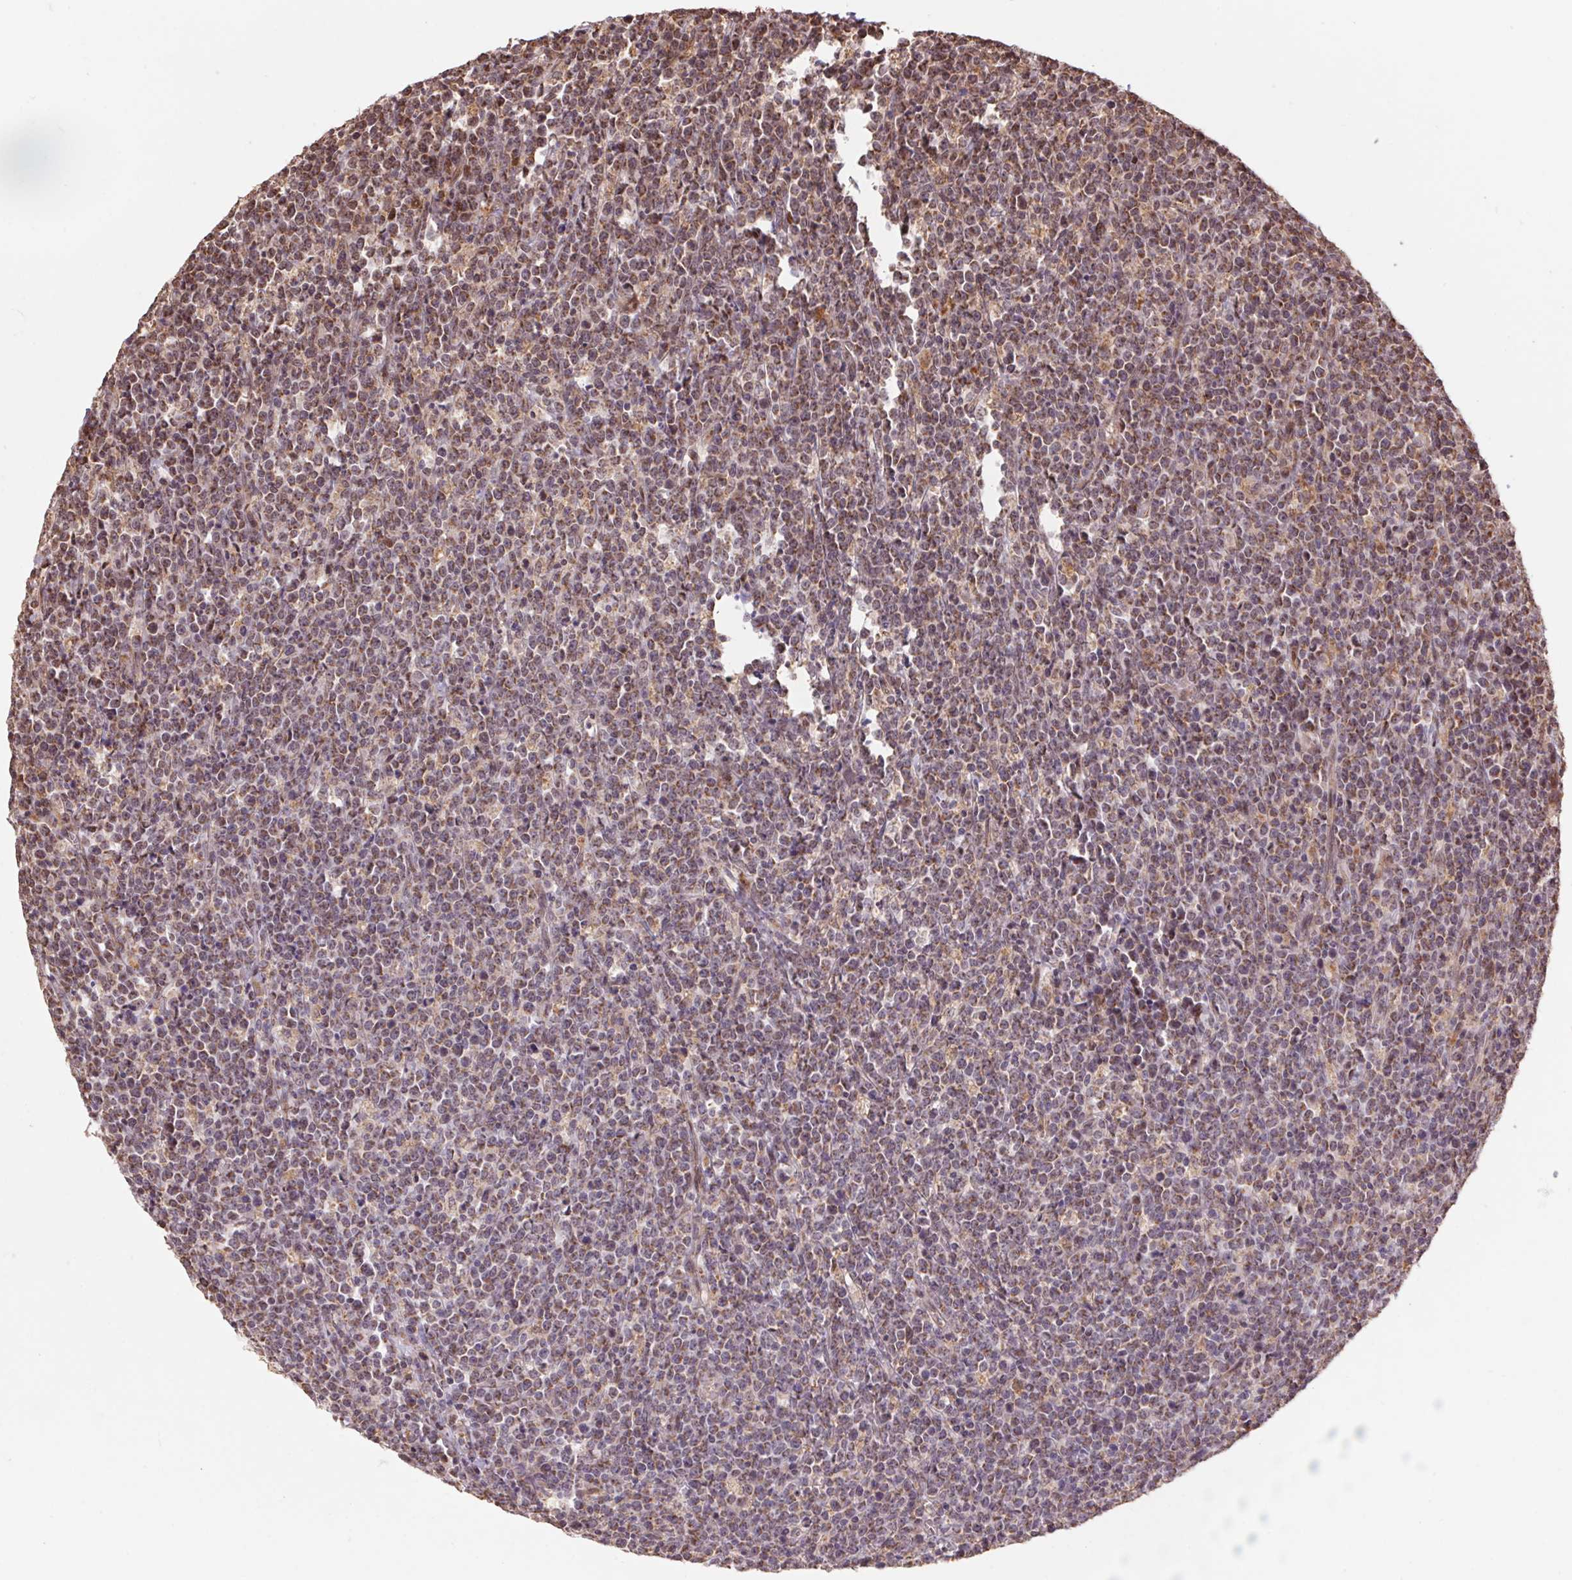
{"staining": {"intensity": "weak", "quantity": "25%-75%", "location": "cytoplasmic/membranous"}, "tissue": "lymphoma", "cell_type": "Tumor cells", "image_type": "cancer", "snomed": [{"axis": "morphology", "description": "Malignant lymphoma, non-Hodgkin's type, High grade"}, {"axis": "topography", "description": "Small intestine"}], "caption": "A high-resolution histopathology image shows immunohistochemistry staining of lymphoma, which demonstrates weak cytoplasmic/membranous positivity in approximately 25%-75% of tumor cells.", "gene": "PDHA1", "patient": {"sex": "female", "age": 56}}